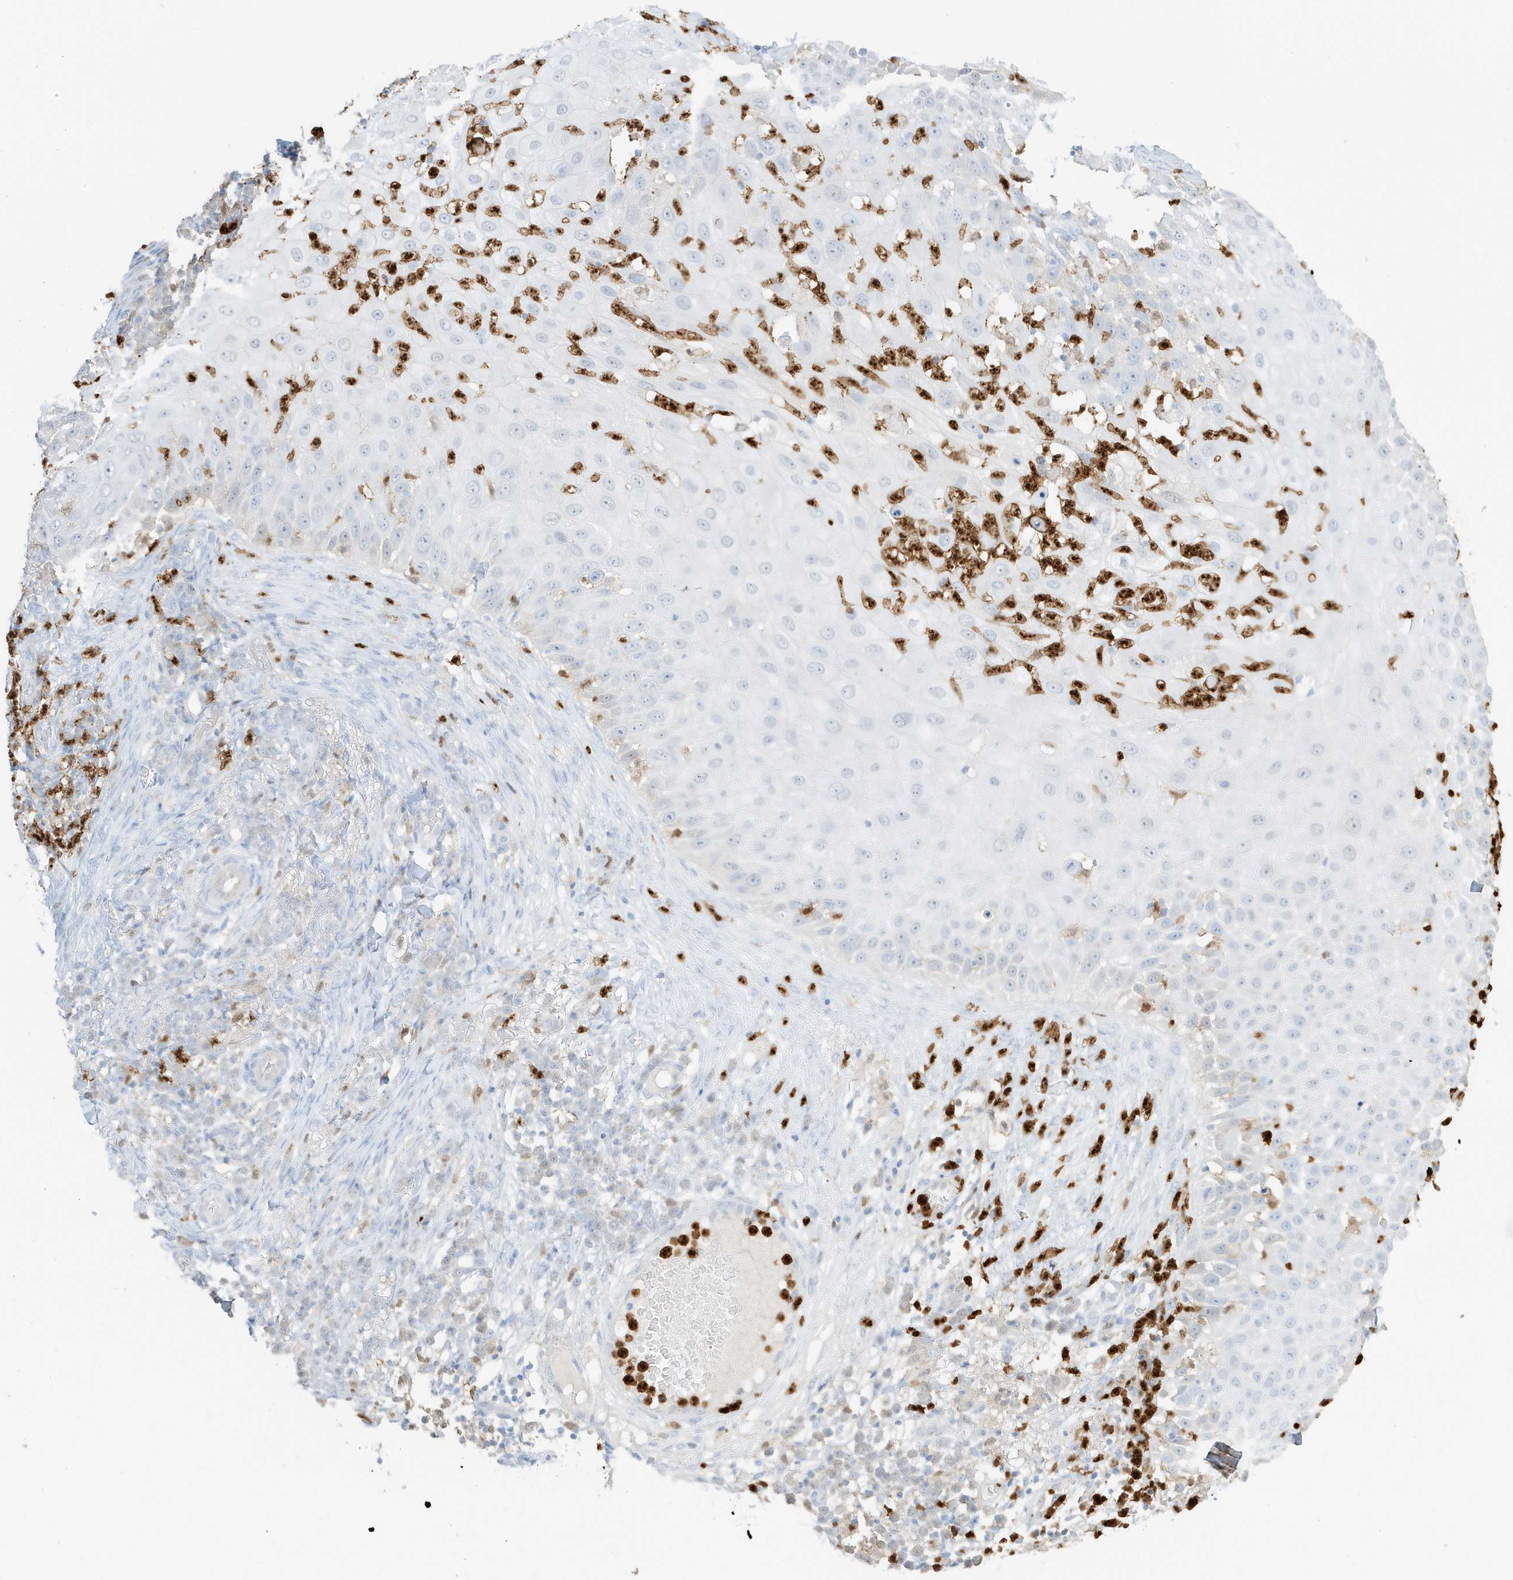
{"staining": {"intensity": "negative", "quantity": "none", "location": "none"}, "tissue": "skin cancer", "cell_type": "Tumor cells", "image_type": "cancer", "snomed": [{"axis": "morphology", "description": "Squamous cell carcinoma, NOS"}, {"axis": "topography", "description": "Skin"}], "caption": "Immunohistochemical staining of human skin squamous cell carcinoma demonstrates no significant staining in tumor cells.", "gene": "GCA", "patient": {"sex": "female", "age": 44}}